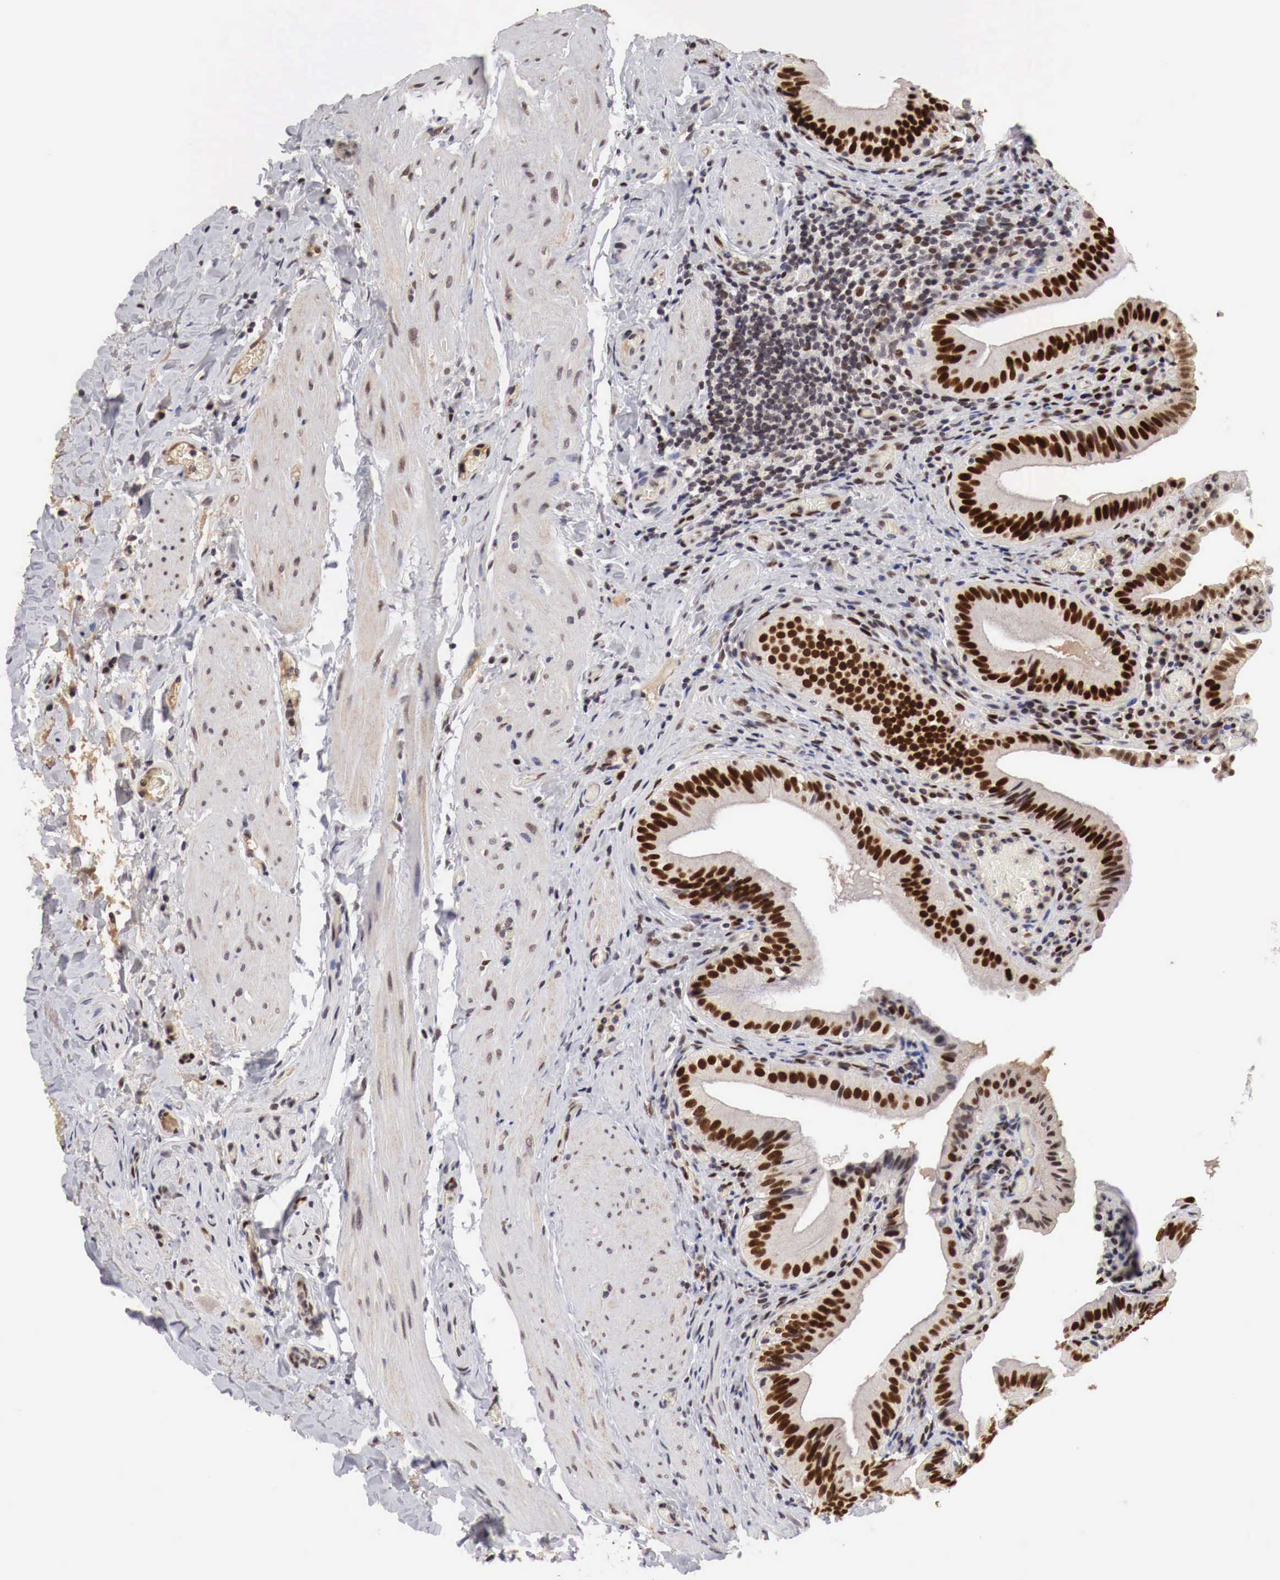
{"staining": {"intensity": "strong", "quantity": ">75%", "location": "nuclear"}, "tissue": "gallbladder", "cell_type": "Glandular cells", "image_type": "normal", "snomed": [{"axis": "morphology", "description": "Normal tissue, NOS"}, {"axis": "topography", "description": "Gallbladder"}], "caption": "Immunohistochemistry (DAB) staining of benign gallbladder shows strong nuclear protein staining in approximately >75% of glandular cells.", "gene": "DACH2", "patient": {"sex": "female", "age": 76}}